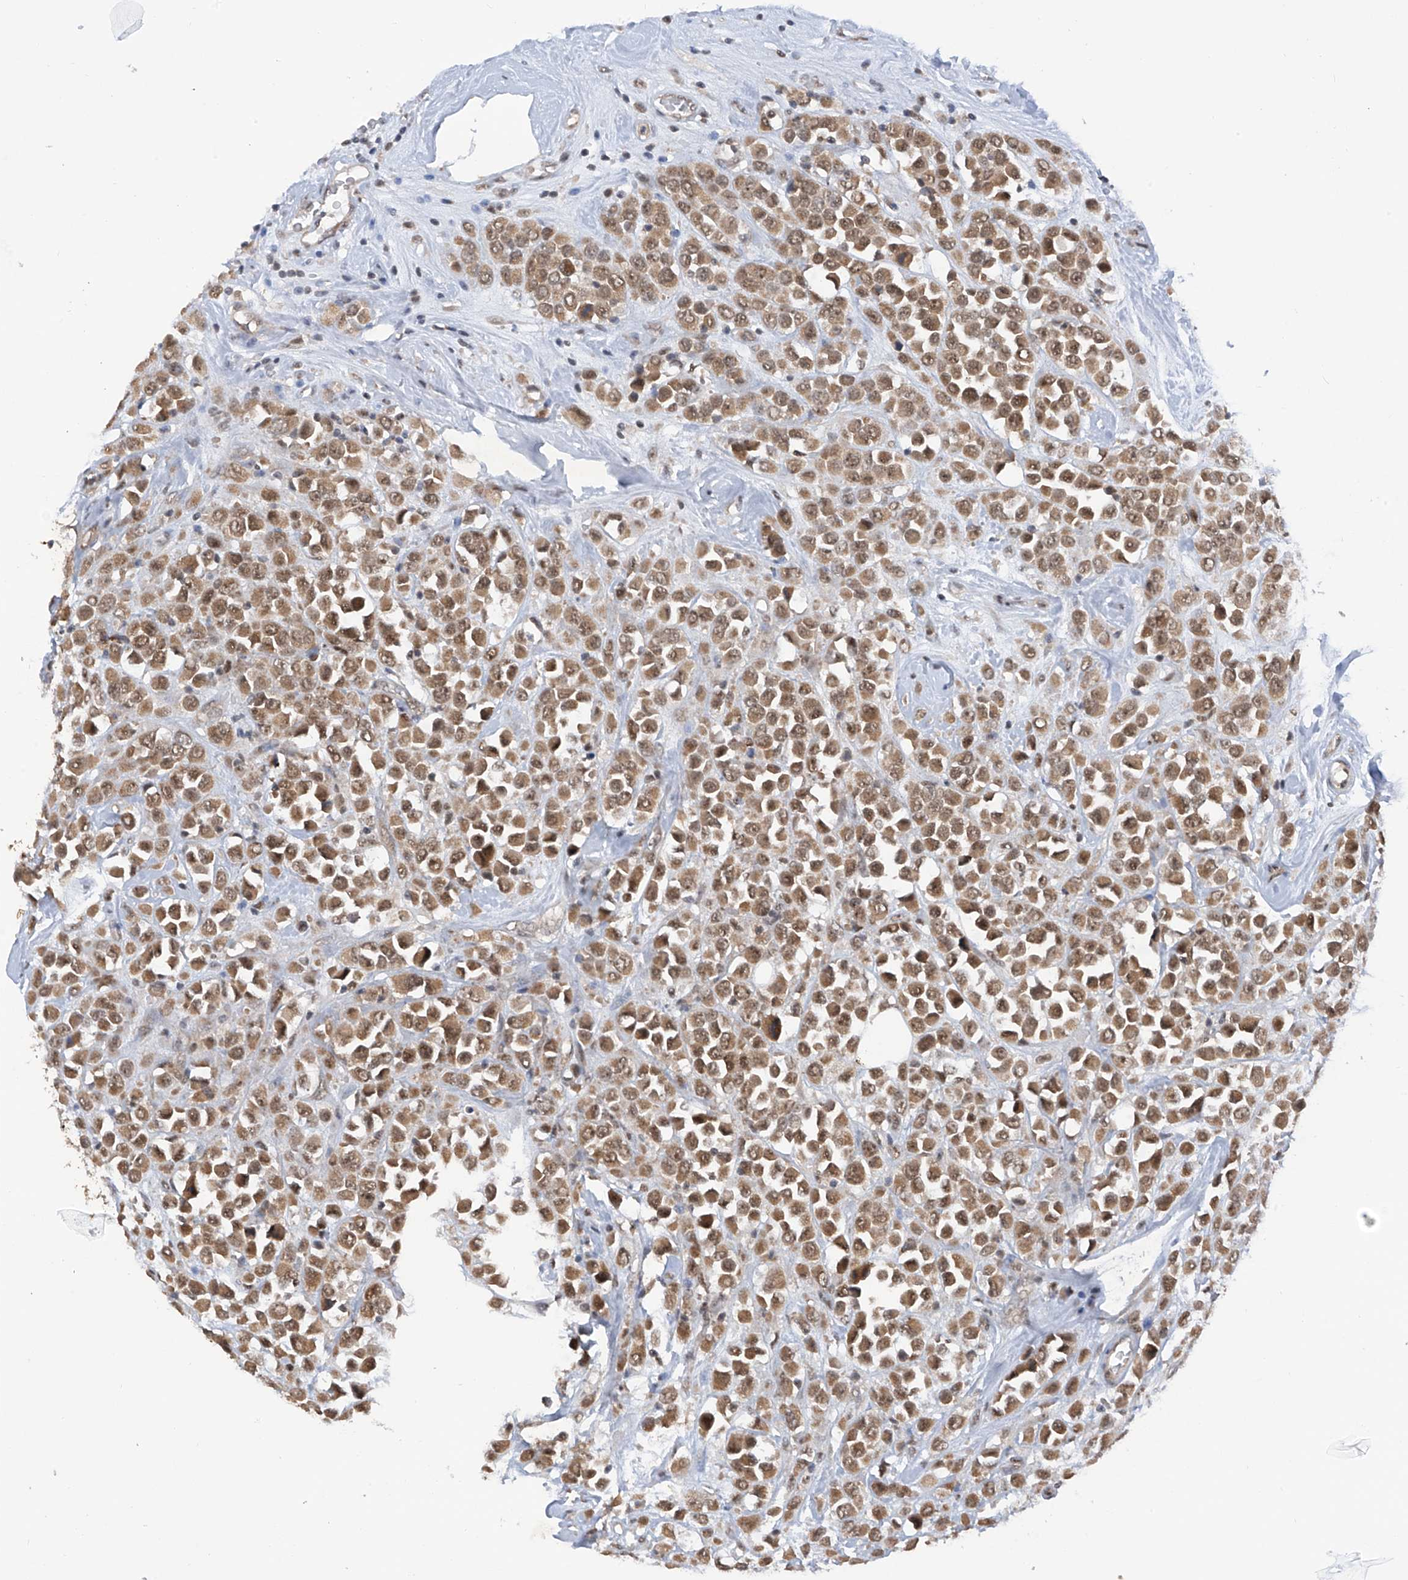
{"staining": {"intensity": "moderate", "quantity": ">75%", "location": "cytoplasmic/membranous,nuclear"}, "tissue": "breast cancer", "cell_type": "Tumor cells", "image_type": "cancer", "snomed": [{"axis": "morphology", "description": "Duct carcinoma"}, {"axis": "topography", "description": "Breast"}], "caption": "Breast cancer stained with immunohistochemistry shows moderate cytoplasmic/membranous and nuclear expression in approximately >75% of tumor cells.", "gene": "RPAIN", "patient": {"sex": "female", "age": 61}}